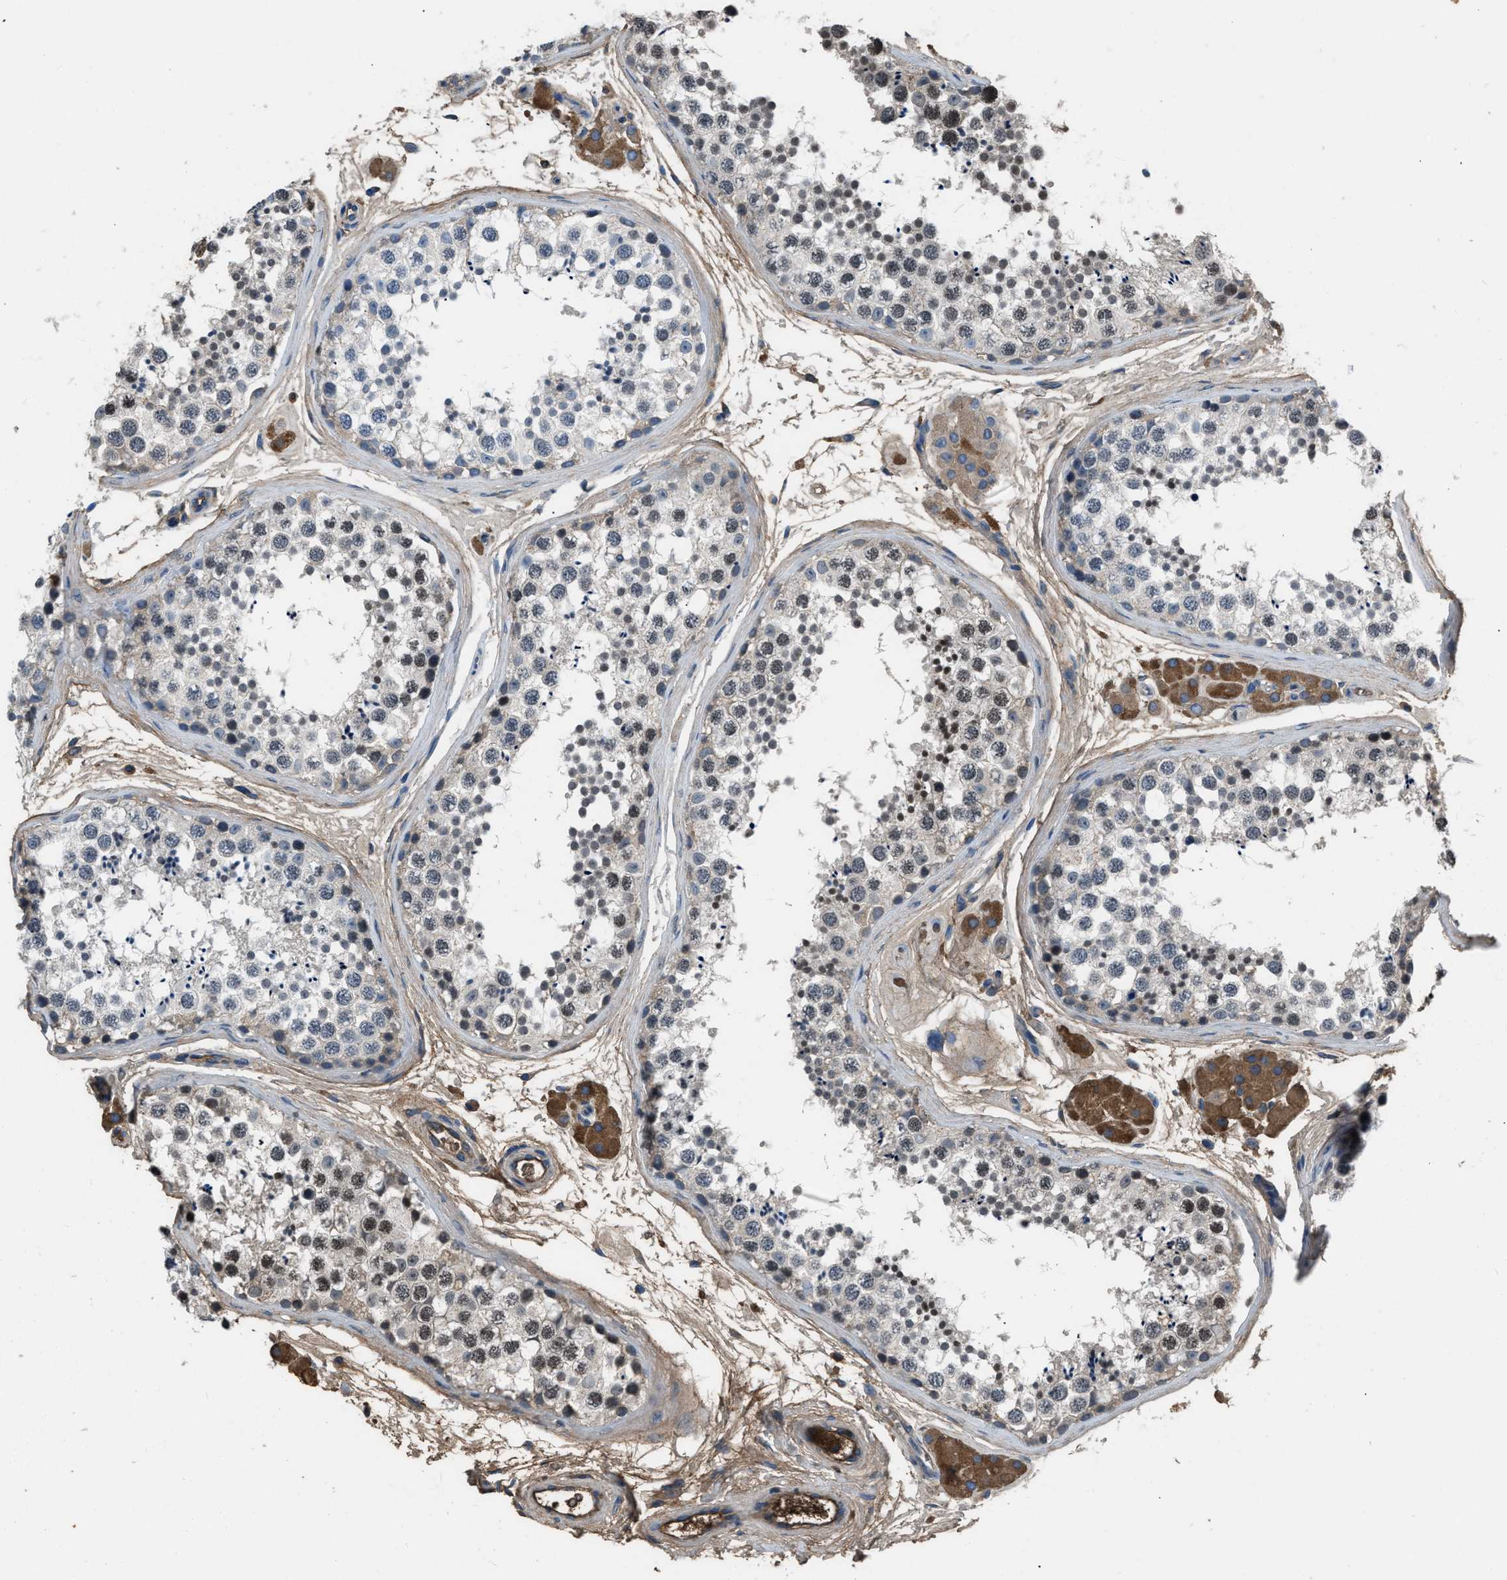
{"staining": {"intensity": "weak", "quantity": "25%-75%", "location": "cytoplasmic/membranous,nuclear"}, "tissue": "testis", "cell_type": "Cells in seminiferous ducts", "image_type": "normal", "snomed": [{"axis": "morphology", "description": "Normal tissue, NOS"}, {"axis": "topography", "description": "Testis"}], "caption": "An IHC photomicrograph of benign tissue is shown. Protein staining in brown labels weak cytoplasmic/membranous,nuclear positivity in testis within cells in seminiferous ducts.", "gene": "STC1", "patient": {"sex": "male", "age": 56}}